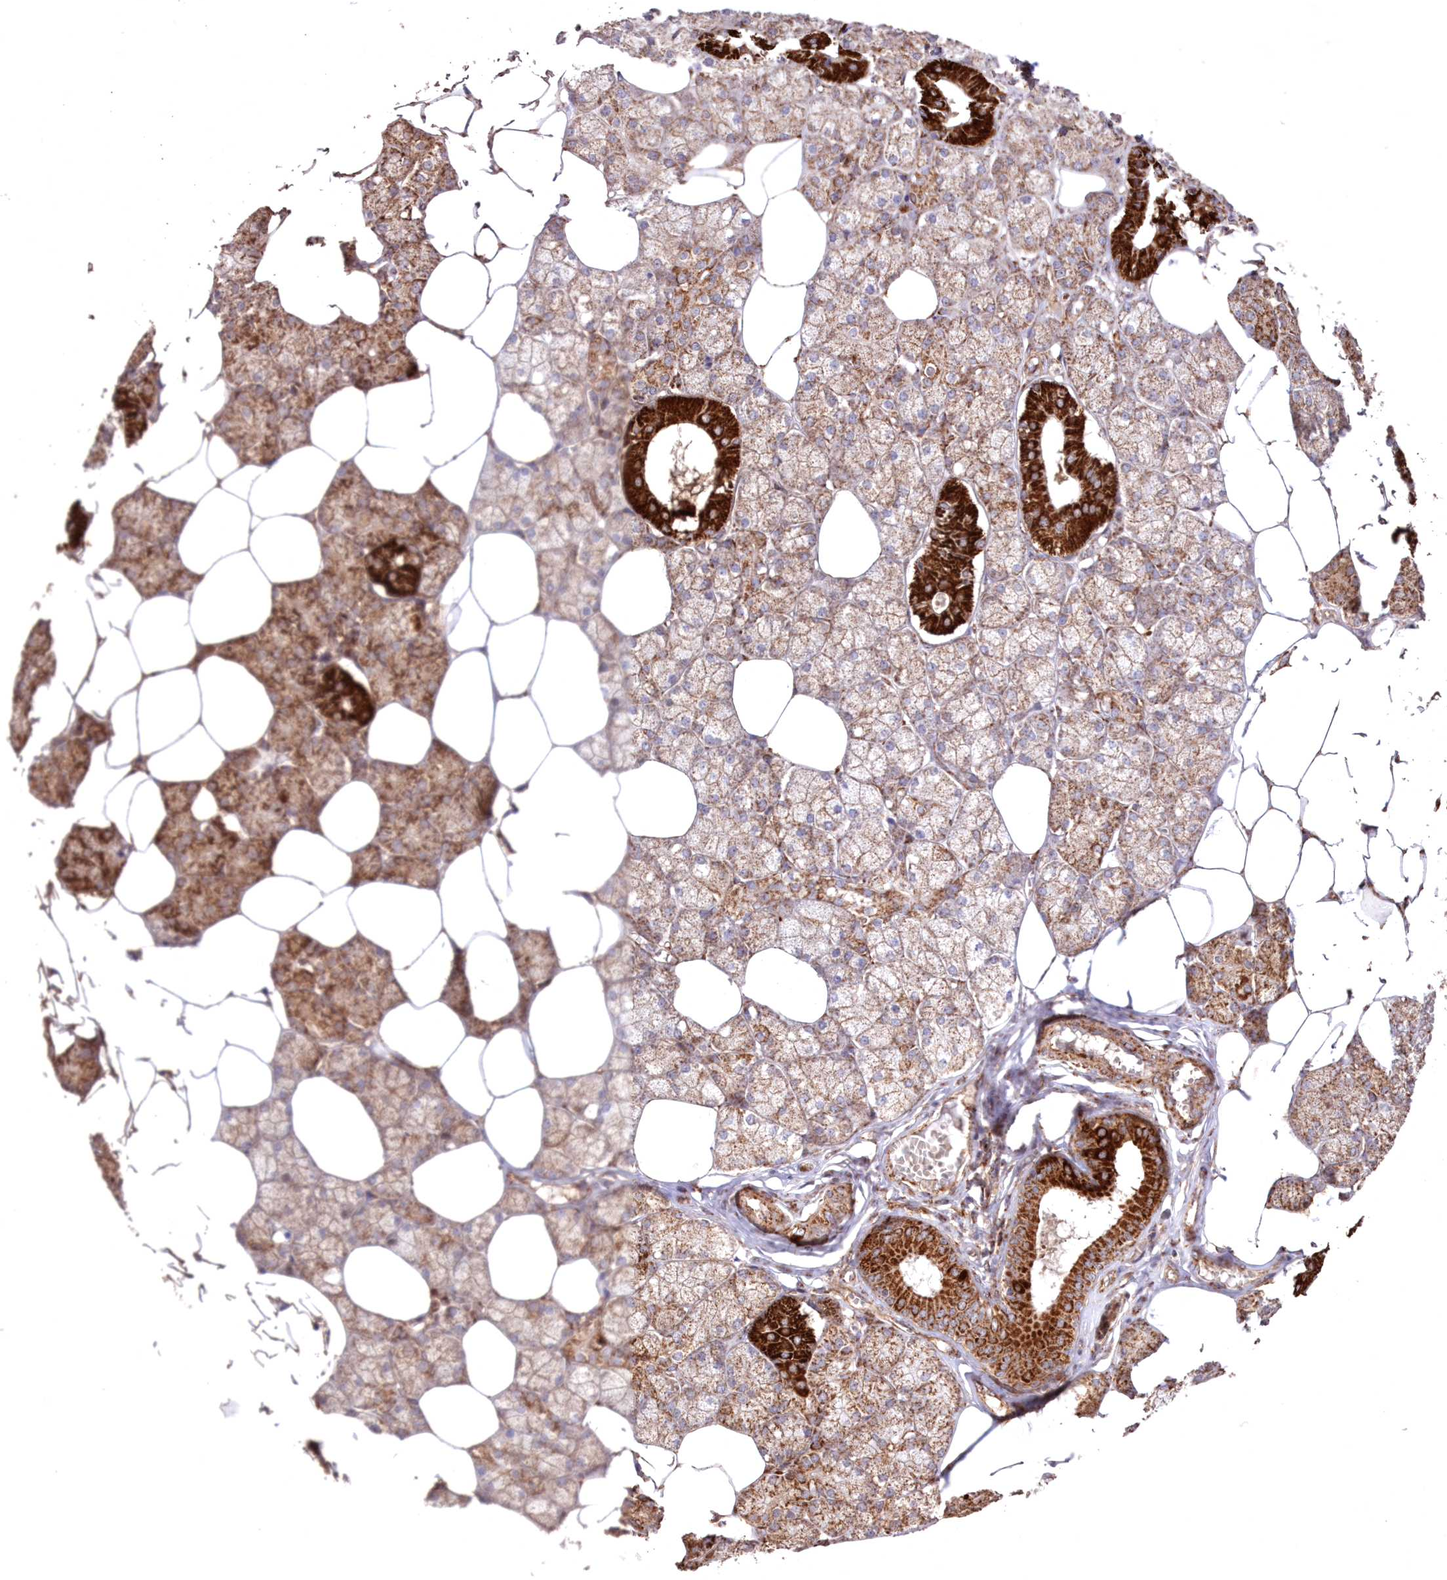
{"staining": {"intensity": "strong", "quantity": "25%-75%", "location": "cytoplasmic/membranous"}, "tissue": "salivary gland", "cell_type": "Glandular cells", "image_type": "normal", "snomed": [{"axis": "morphology", "description": "Normal tissue, NOS"}, {"axis": "topography", "description": "Salivary gland"}], "caption": "DAB immunohistochemical staining of normal human salivary gland demonstrates strong cytoplasmic/membranous protein expression in about 25%-75% of glandular cells.", "gene": "HADHB", "patient": {"sex": "male", "age": 62}}